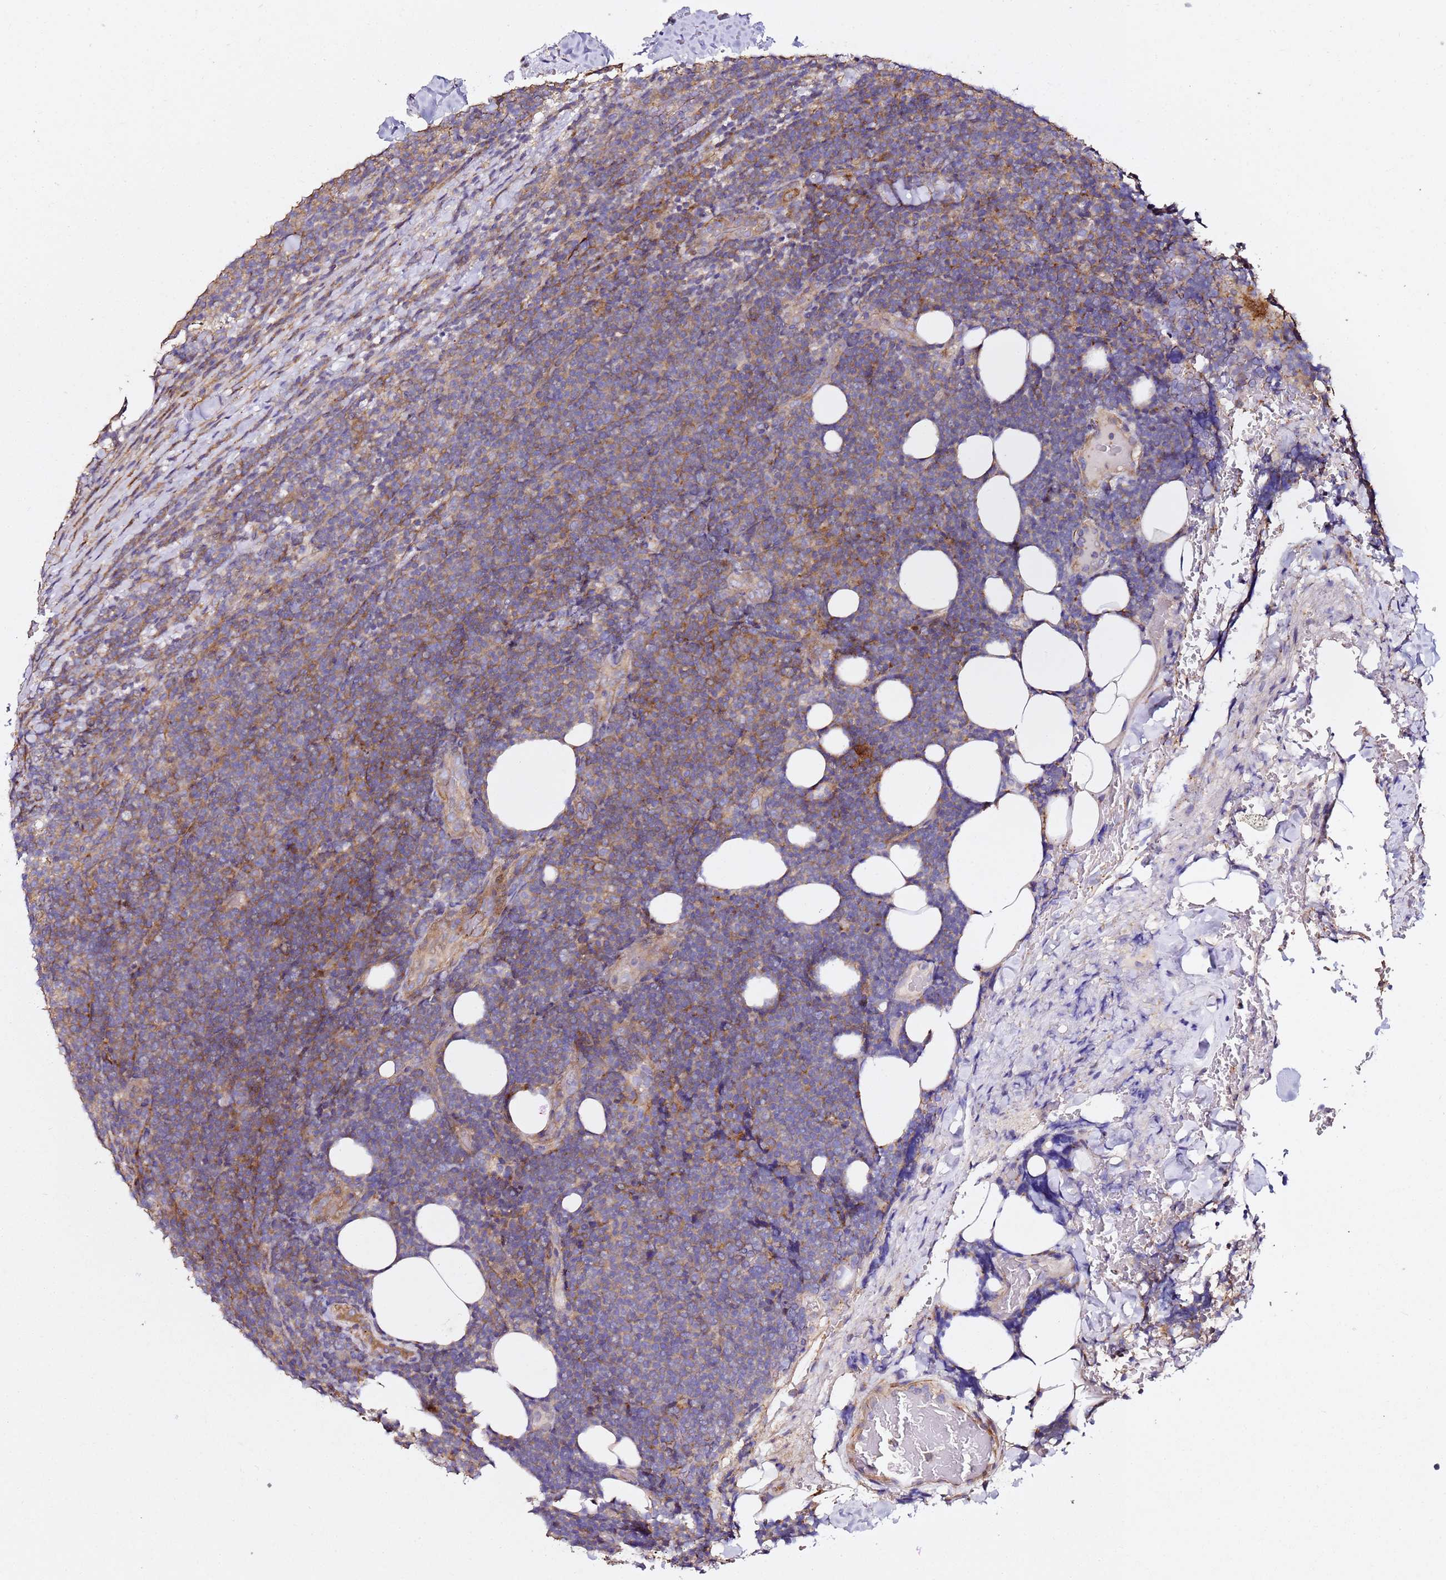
{"staining": {"intensity": "moderate", "quantity": "<25%", "location": "cytoplasmic/membranous"}, "tissue": "lymphoma", "cell_type": "Tumor cells", "image_type": "cancer", "snomed": [{"axis": "morphology", "description": "Malignant lymphoma, non-Hodgkin's type, Low grade"}, {"axis": "topography", "description": "Lymph node"}], "caption": "A histopathology image of lymphoma stained for a protein demonstrates moderate cytoplasmic/membranous brown staining in tumor cells.", "gene": "ZFP36L2", "patient": {"sex": "male", "age": 66}}